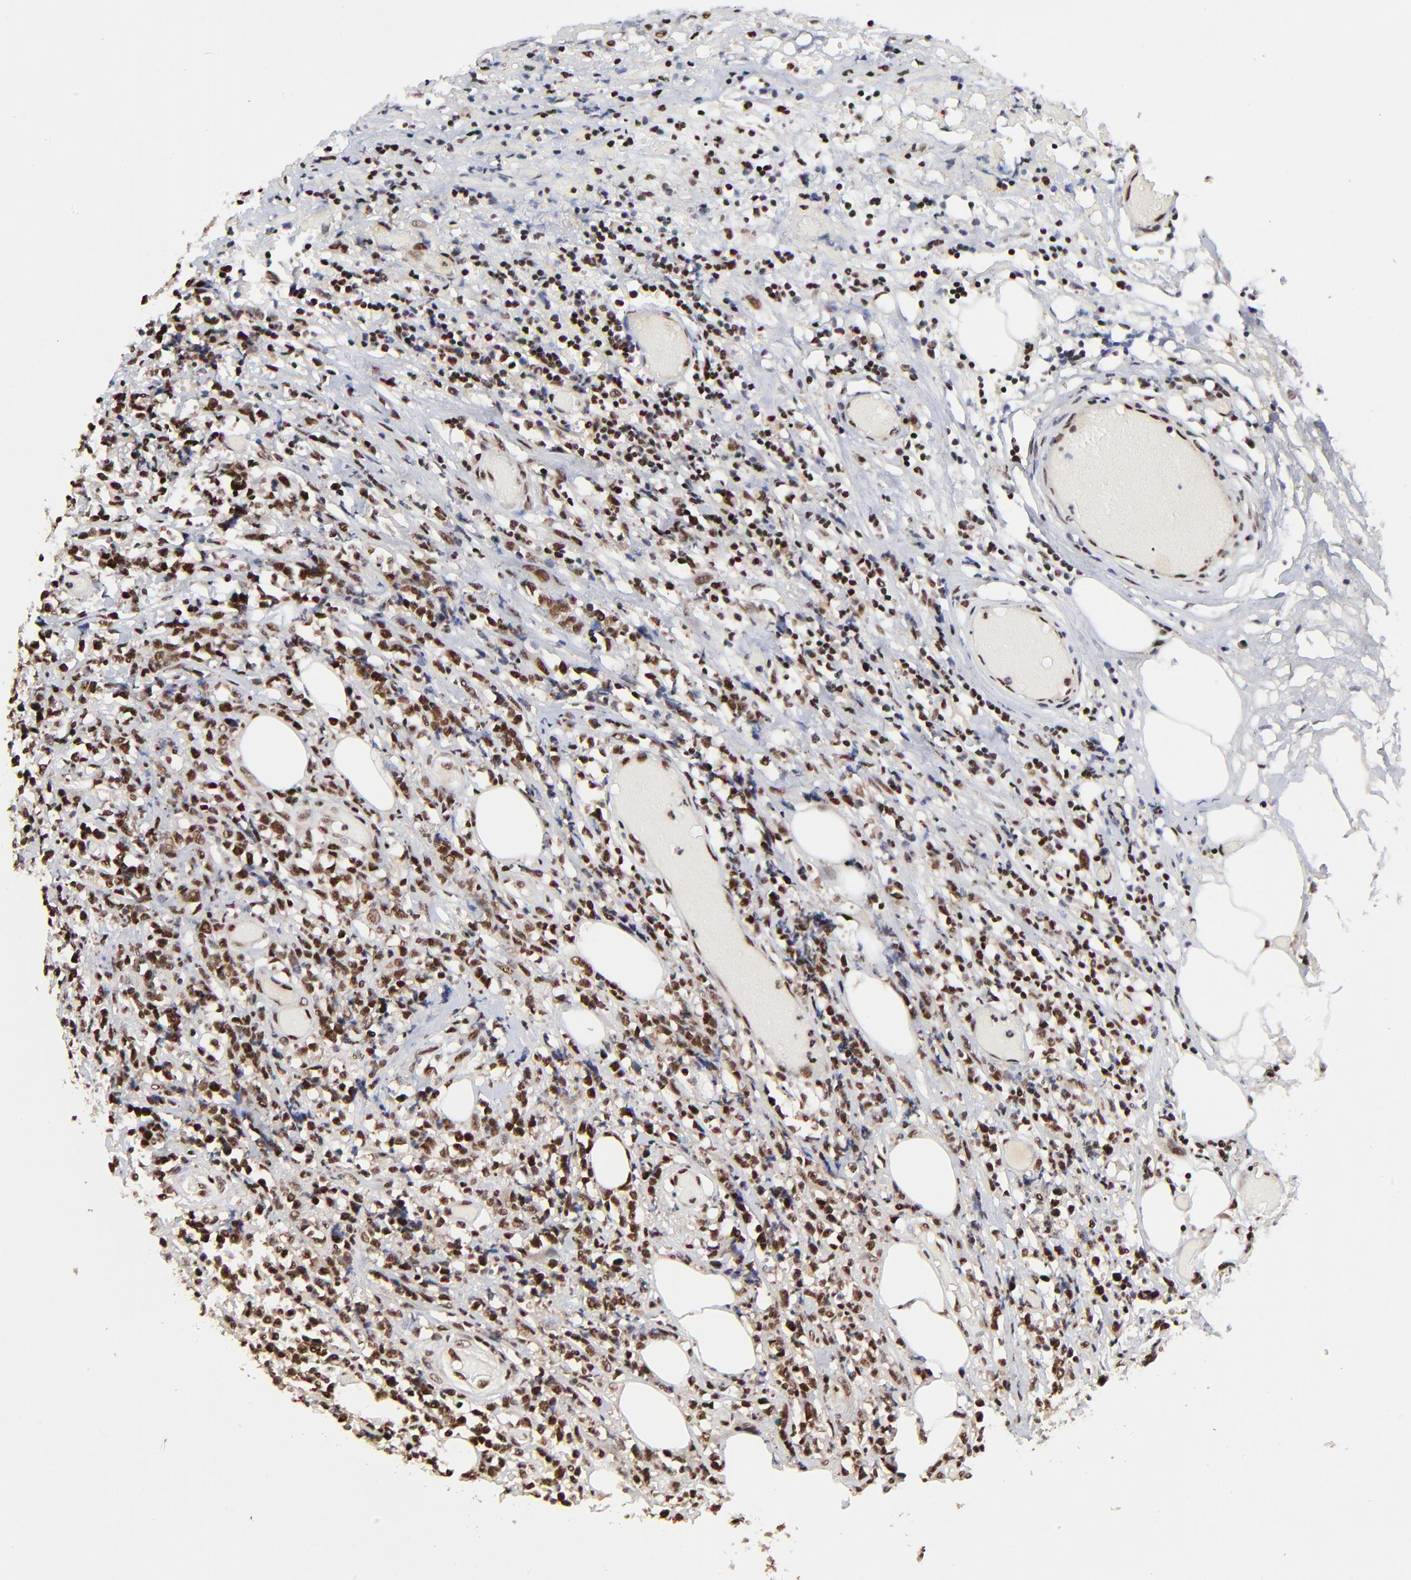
{"staining": {"intensity": "strong", "quantity": ">75%", "location": "nuclear"}, "tissue": "lymphoma", "cell_type": "Tumor cells", "image_type": "cancer", "snomed": [{"axis": "morphology", "description": "Malignant lymphoma, non-Hodgkin's type, High grade"}, {"axis": "topography", "description": "Colon"}], "caption": "Brown immunohistochemical staining in lymphoma exhibits strong nuclear positivity in approximately >75% of tumor cells. (Stains: DAB in brown, nuclei in blue, Microscopy: brightfield microscopy at high magnification).", "gene": "RBM22", "patient": {"sex": "male", "age": 82}}